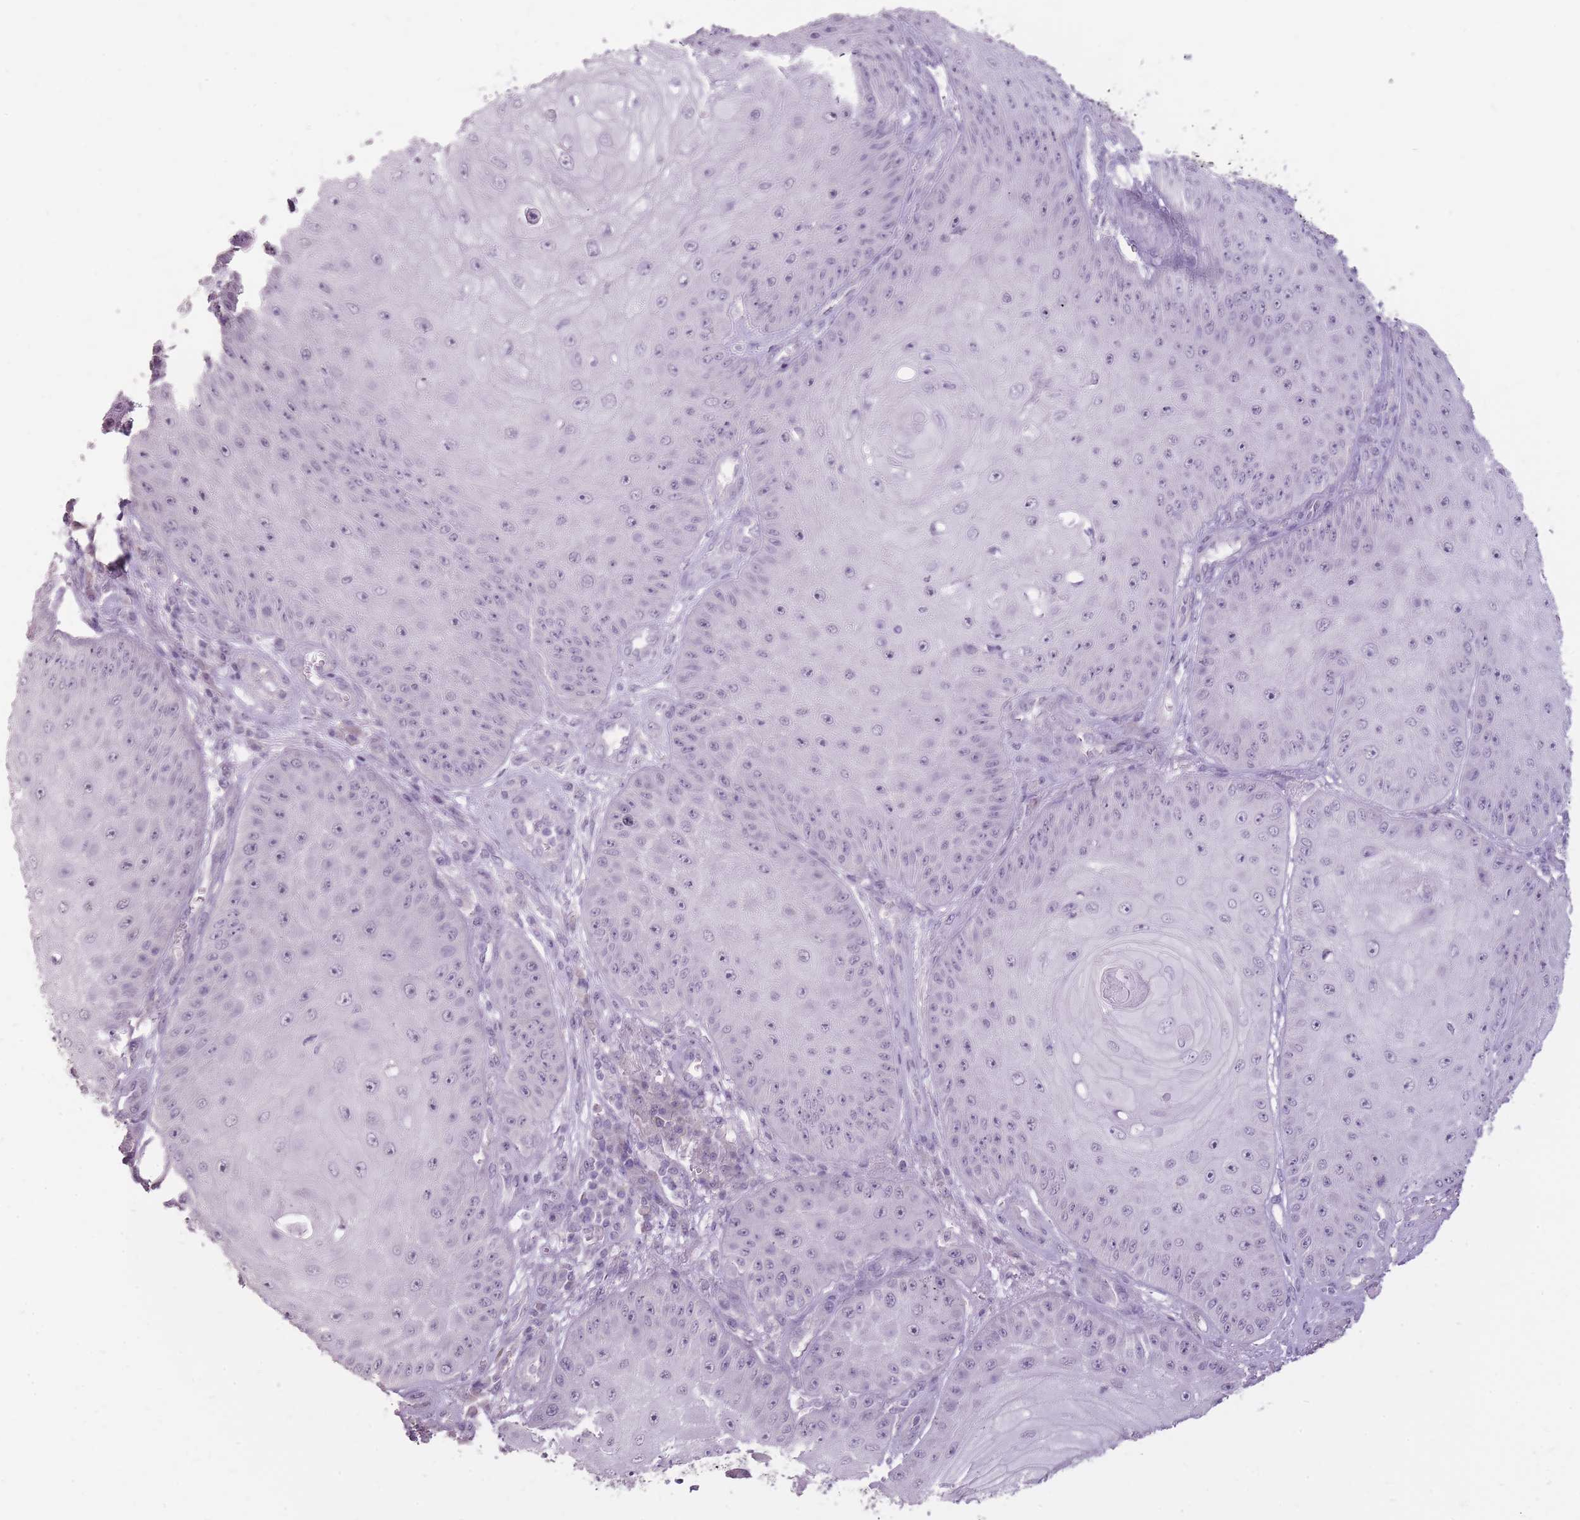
{"staining": {"intensity": "negative", "quantity": "none", "location": "none"}, "tissue": "skin cancer", "cell_type": "Tumor cells", "image_type": "cancer", "snomed": [{"axis": "morphology", "description": "Squamous cell carcinoma, NOS"}, {"axis": "topography", "description": "Skin"}], "caption": "High power microscopy image of an IHC micrograph of skin cancer, revealing no significant positivity in tumor cells.", "gene": "ZBTB24", "patient": {"sex": "male", "age": 70}}